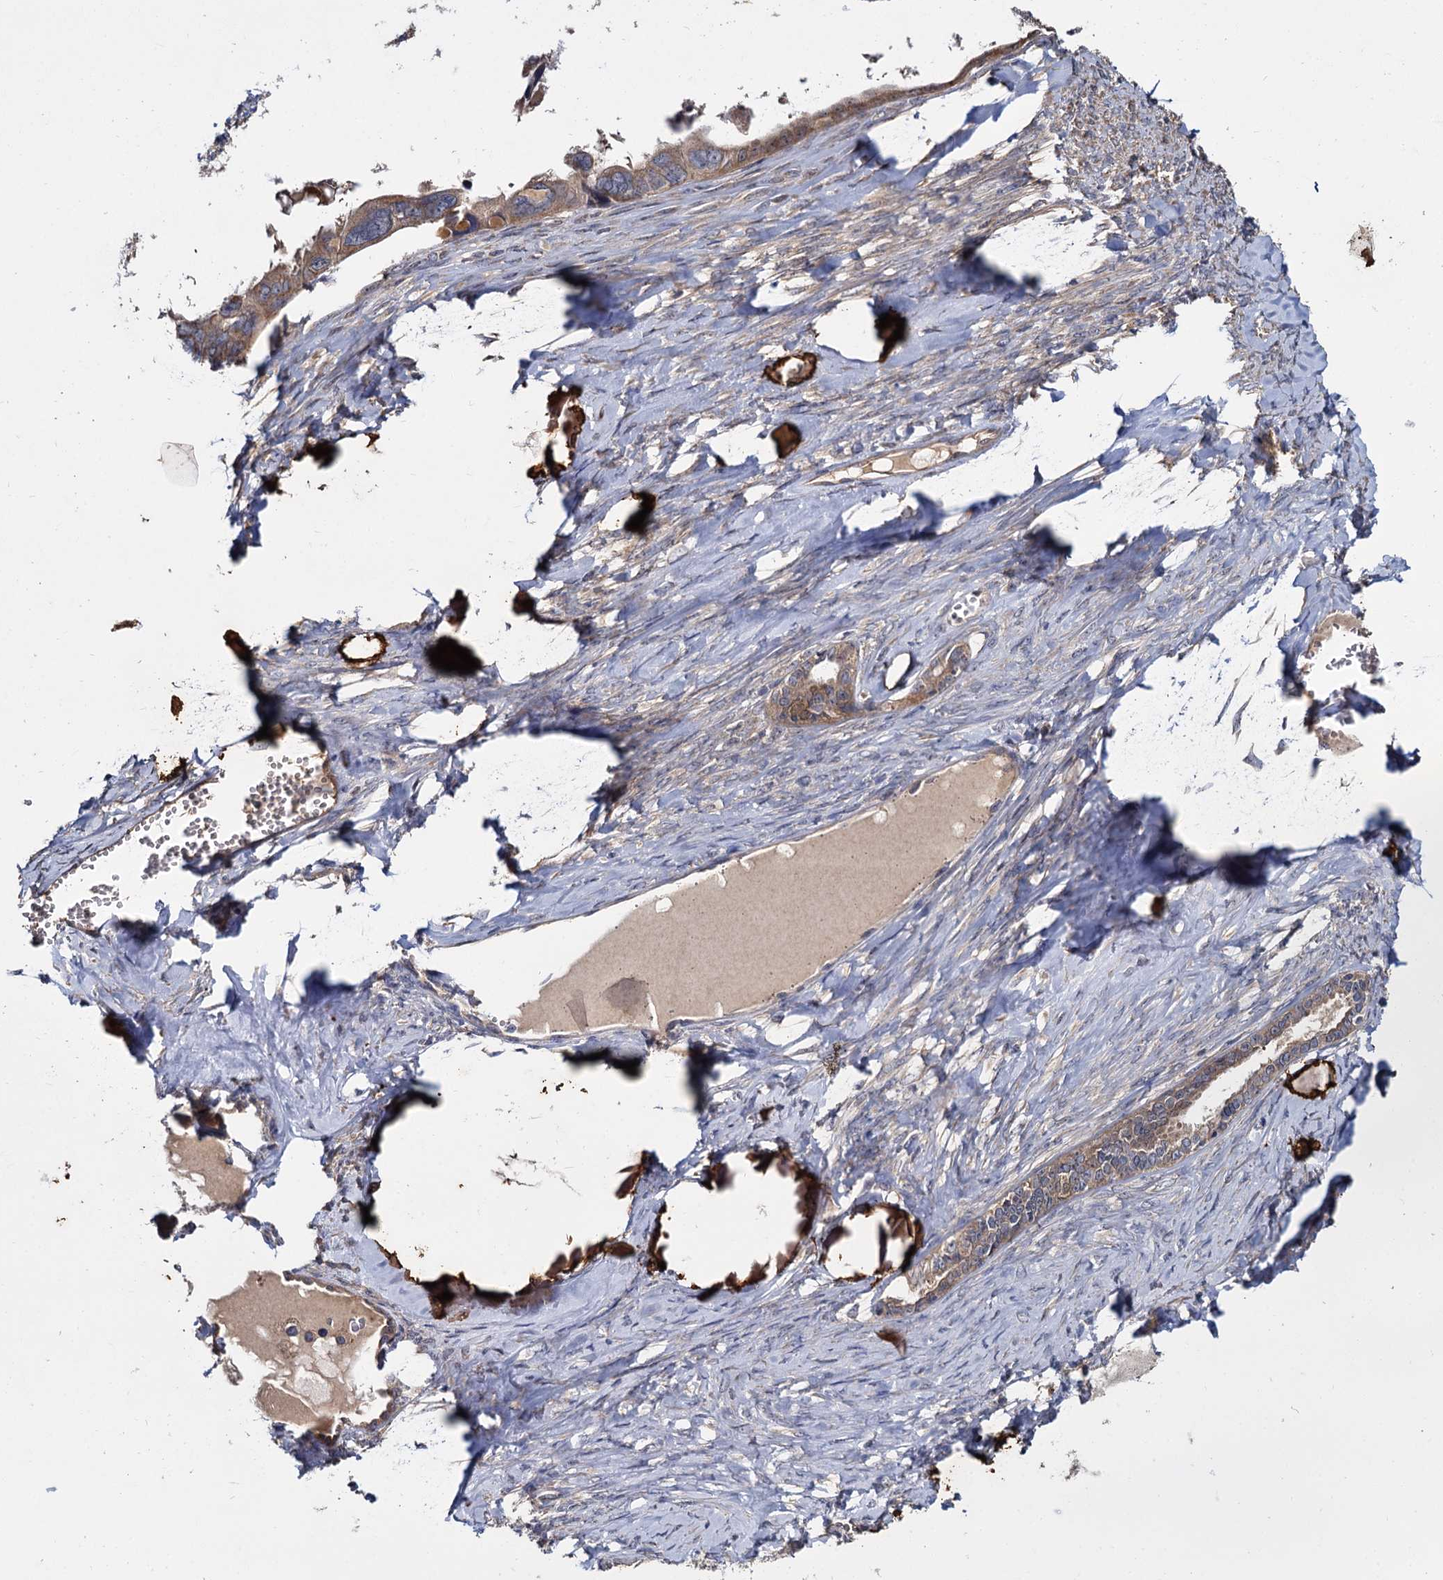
{"staining": {"intensity": "weak", "quantity": ">75%", "location": "cytoplasmic/membranous"}, "tissue": "ovarian cancer", "cell_type": "Tumor cells", "image_type": "cancer", "snomed": [{"axis": "morphology", "description": "Cystadenocarcinoma, serous, NOS"}, {"axis": "topography", "description": "Ovary"}], "caption": "A low amount of weak cytoplasmic/membranous expression is identified in about >75% of tumor cells in ovarian cancer (serous cystadenocarcinoma) tissue.", "gene": "CEP192", "patient": {"sex": "female", "age": 79}}